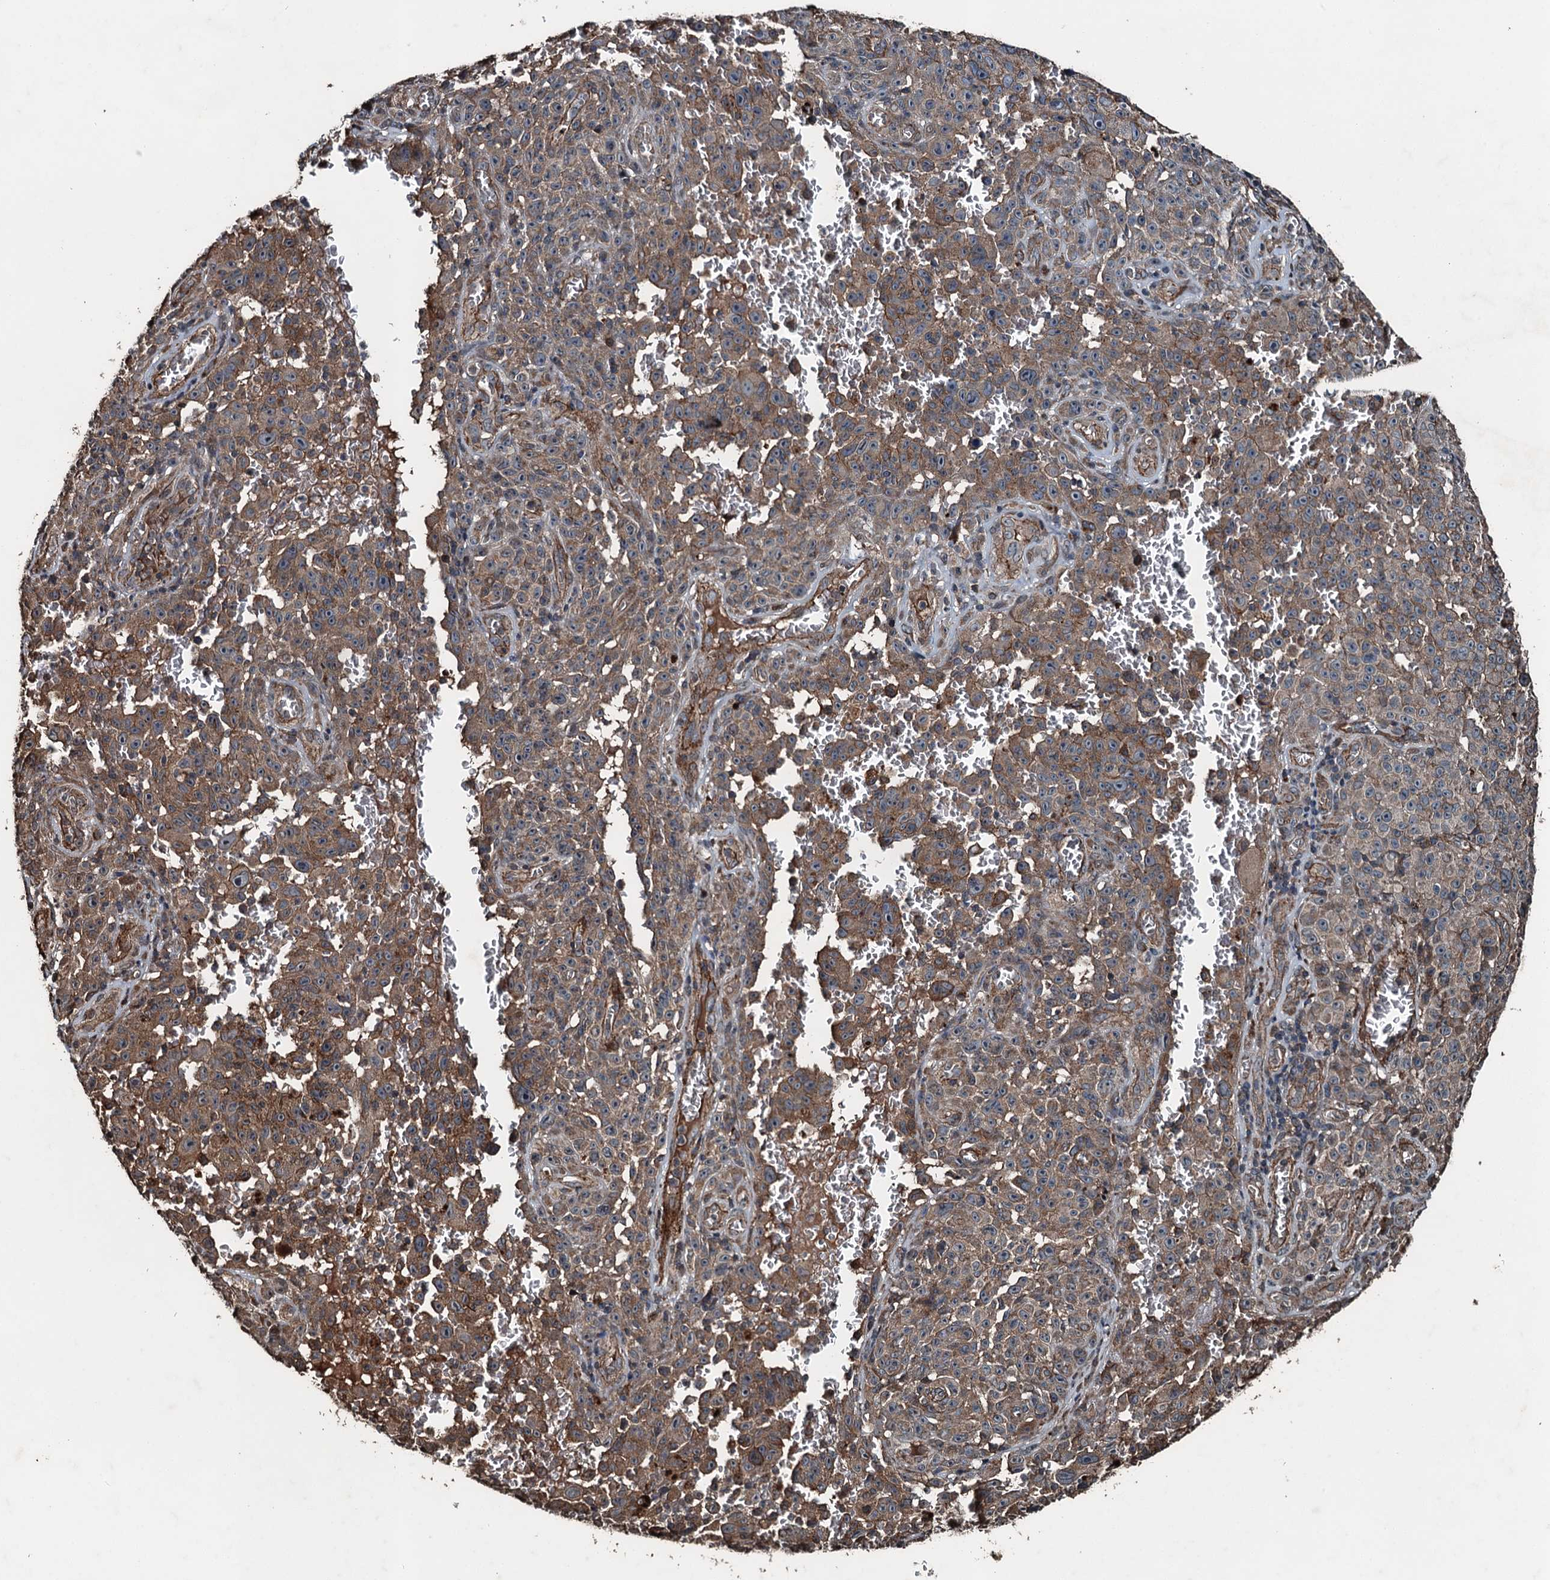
{"staining": {"intensity": "moderate", "quantity": ">75%", "location": "cytoplasmic/membranous"}, "tissue": "melanoma", "cell_type": "Tumor cells", "image_type": "cancer", "snomed": [{"axis": "morphology", "description": "Malignant melanoma, NOS"}, {"axis": "topography", "description": "Skin"}], "caption": "This is a photomicrograph of immunohistochemistry staining of malignant melanoma, which shows moderate staining in the cytoplasmic/membranous of tumor cells.", "gene": "TCTN1", "patient": {"sex": "female", "age": 82}}